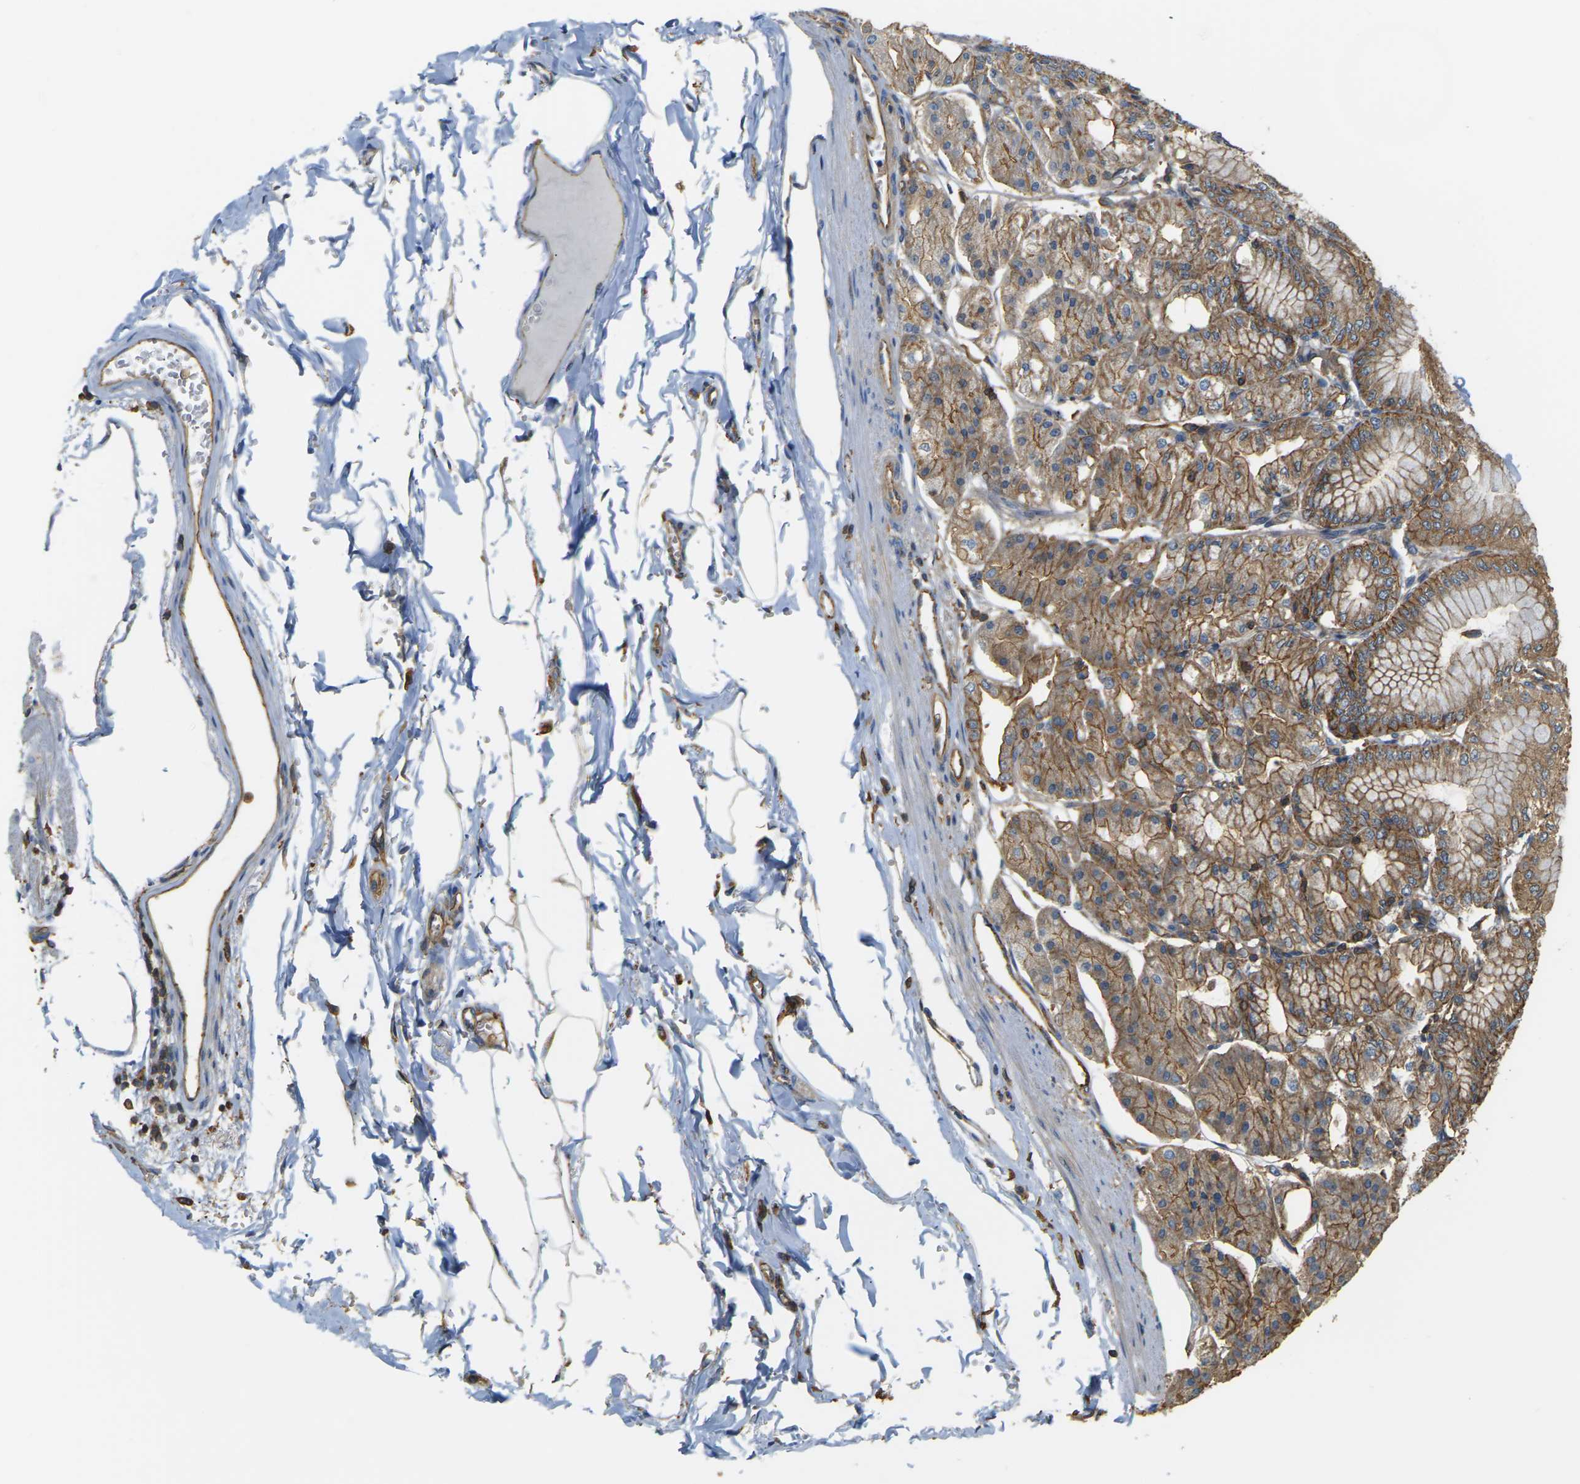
{"staining": {"intensity": "moderate", "quantity": ">75%", "location": "cytoplasmic/membranous"}, "tissue": "stomach", "cell_type": "Glandular cells", "image_type": "normal", "snomed": [{"axis": "morphology", "description": "Normal tissue, NOS"}, {"axis": "topography", "description": "Stomach, lower"}], "caption": "Stomach stained with DAB (3,3'-diaminobenzidine) IHC reveals medium levels of moderate cytoplasmic/membranous expression in about >75% of glandular cells.", "gene": "IQGAP1", "patient": {"sex": "male", "age": 71}}